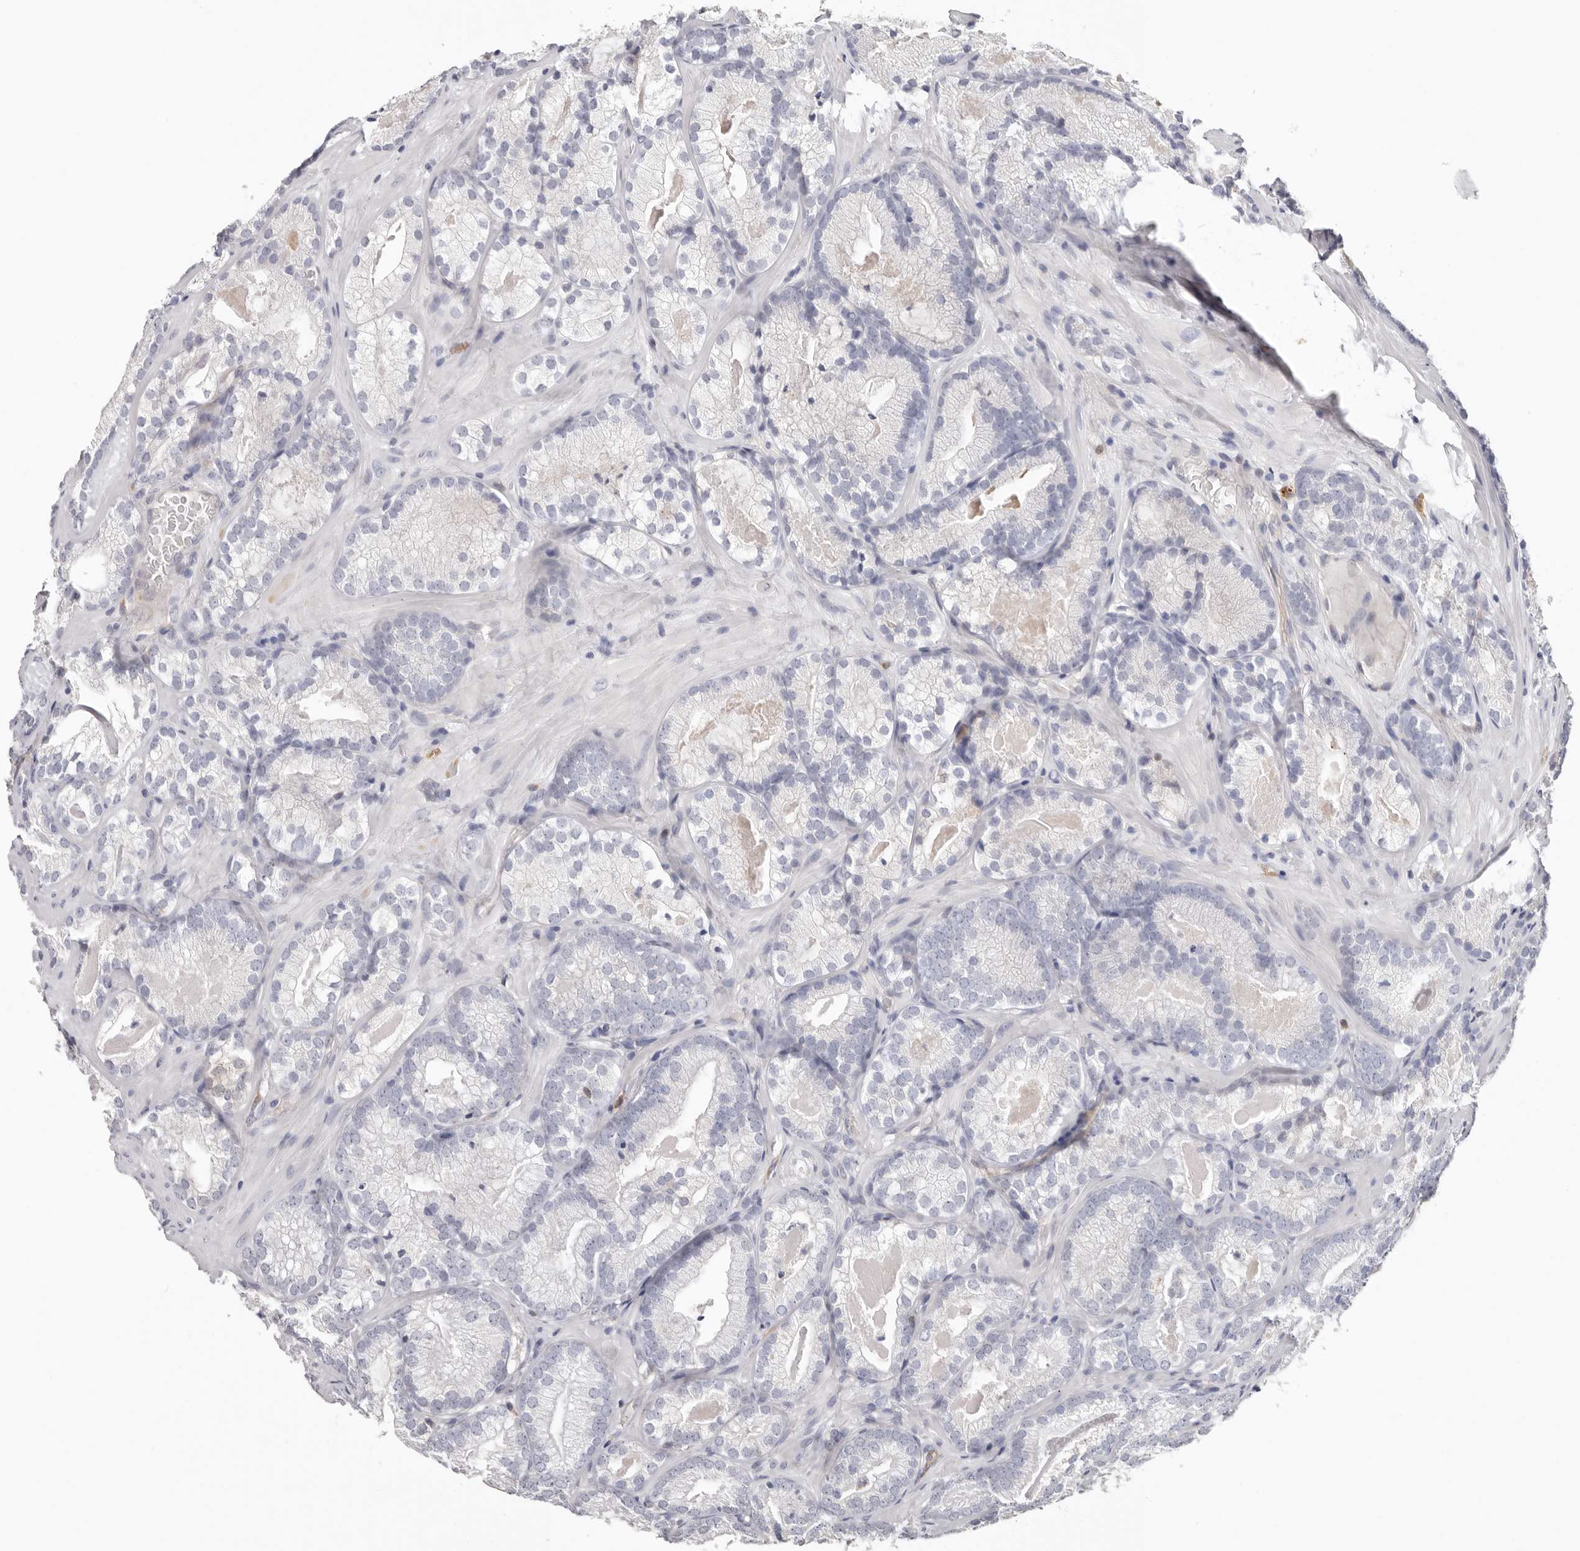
{"staining": {"intensity": "negative", "quantity": "none", "location": "none"}, "tissue": "prostate cancer", "cell_type": "Tumor cells", "image_type": "cancer", "snomed": [{"axis": "morphology", "description": "Adenocarcinoma, Low grade"}, {"axis": "topography", "description": "Prostate"}], "caption": "IHC histopathology image of human prostate cancer stained for a protein (brown), which reveals no staining in tumor cells.", "gene": "PKDCC", "patient": {"sex": "male", "age": 72}}